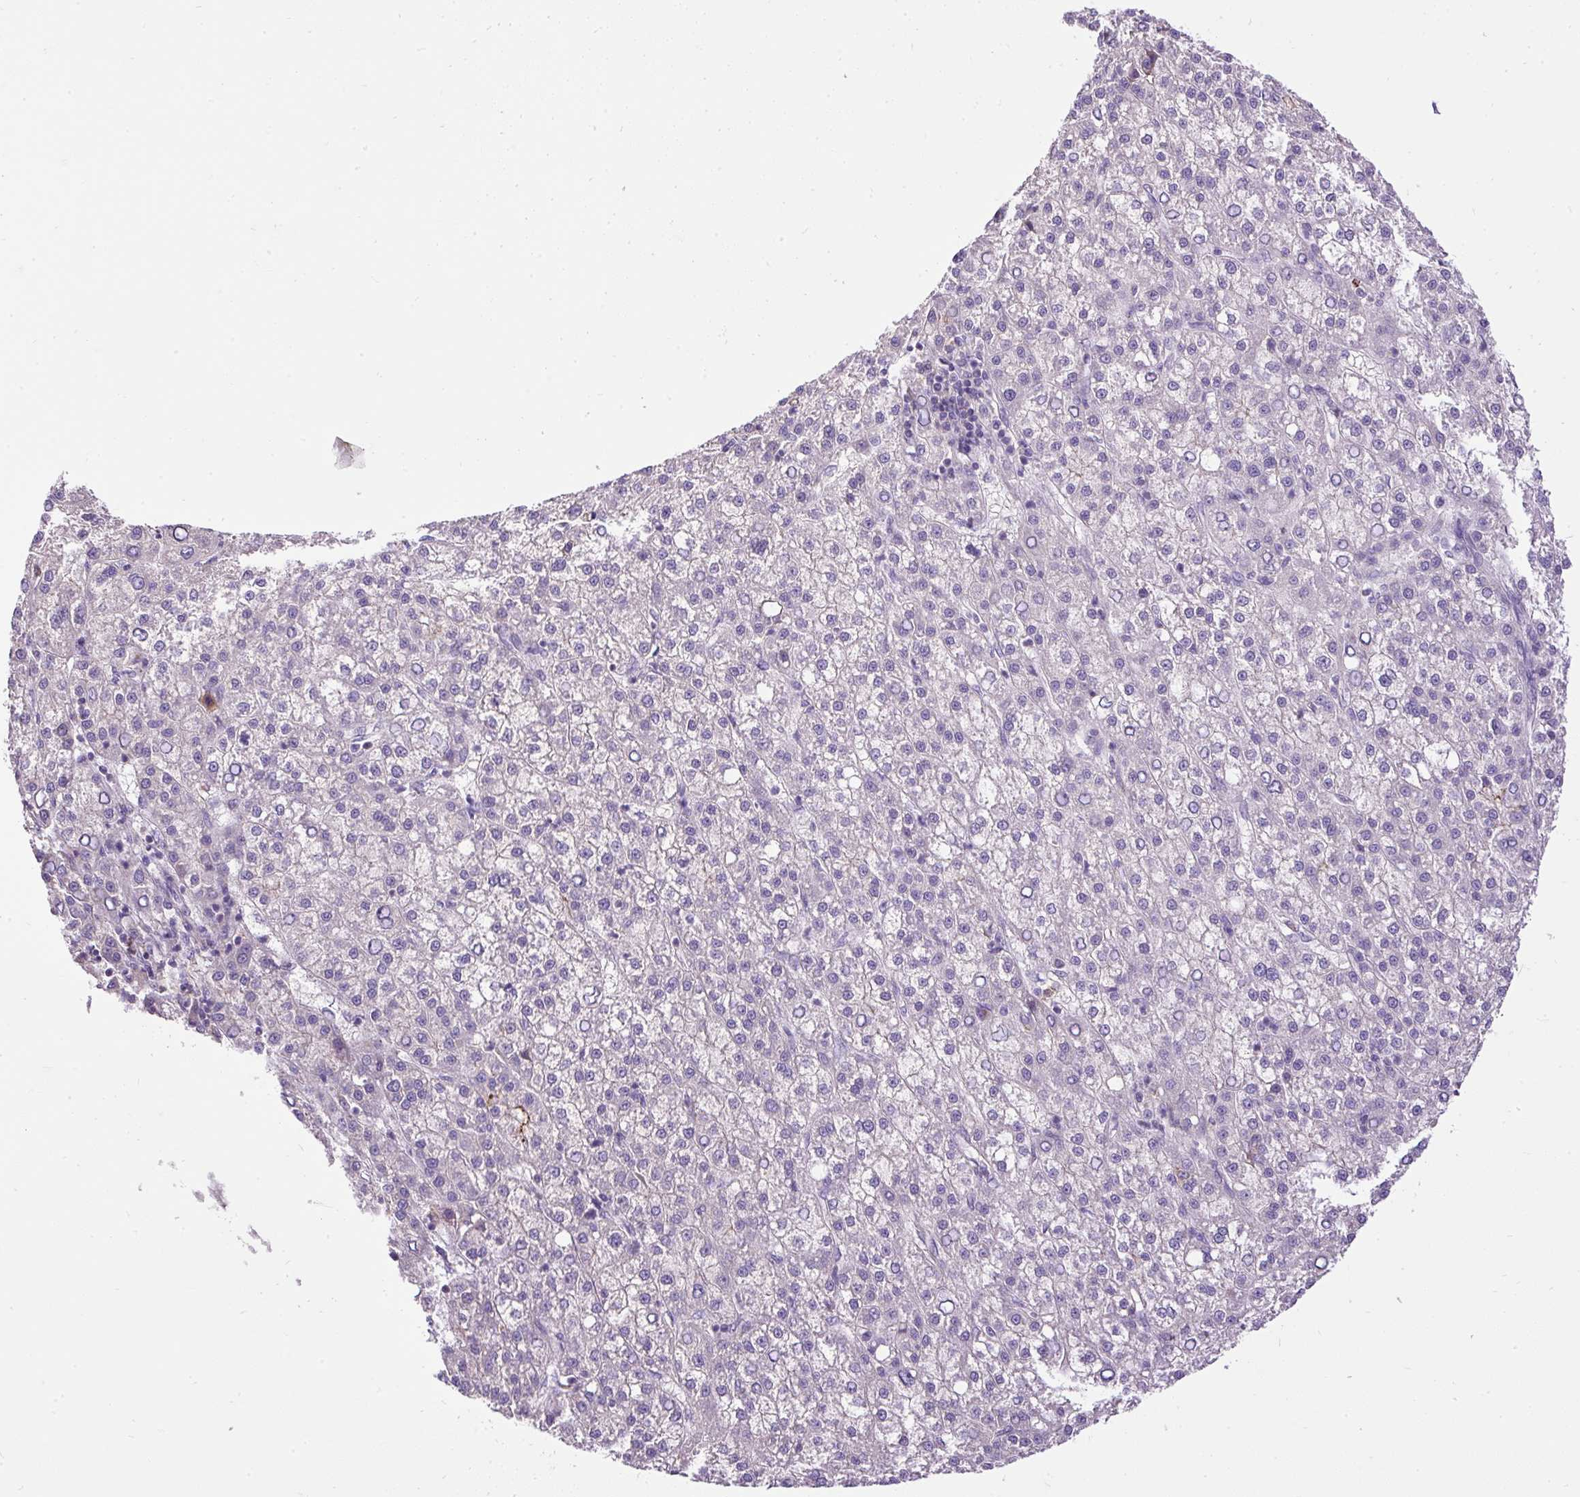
{"staining": {"intensity": "negative", "quantity": "none", "location": "none"}, "tissue": "liver cancer", "cell_type": "Tumor cells", "image_type": "cancer", "snomed": [{"axis": "morphology", "description": "Carcinoma, Hepatocellular, NOS"}, {"axis": "topography", "description": "Liver"}], "caption": "The histopathology image displays no staining of tumor cells in hepatocellular carcinoma (liver). (Immunohistochemistry, brightfield microscopy, high magnification).", "gene": "CFAP47", "patient": {"sex": "female", "age": 58}}